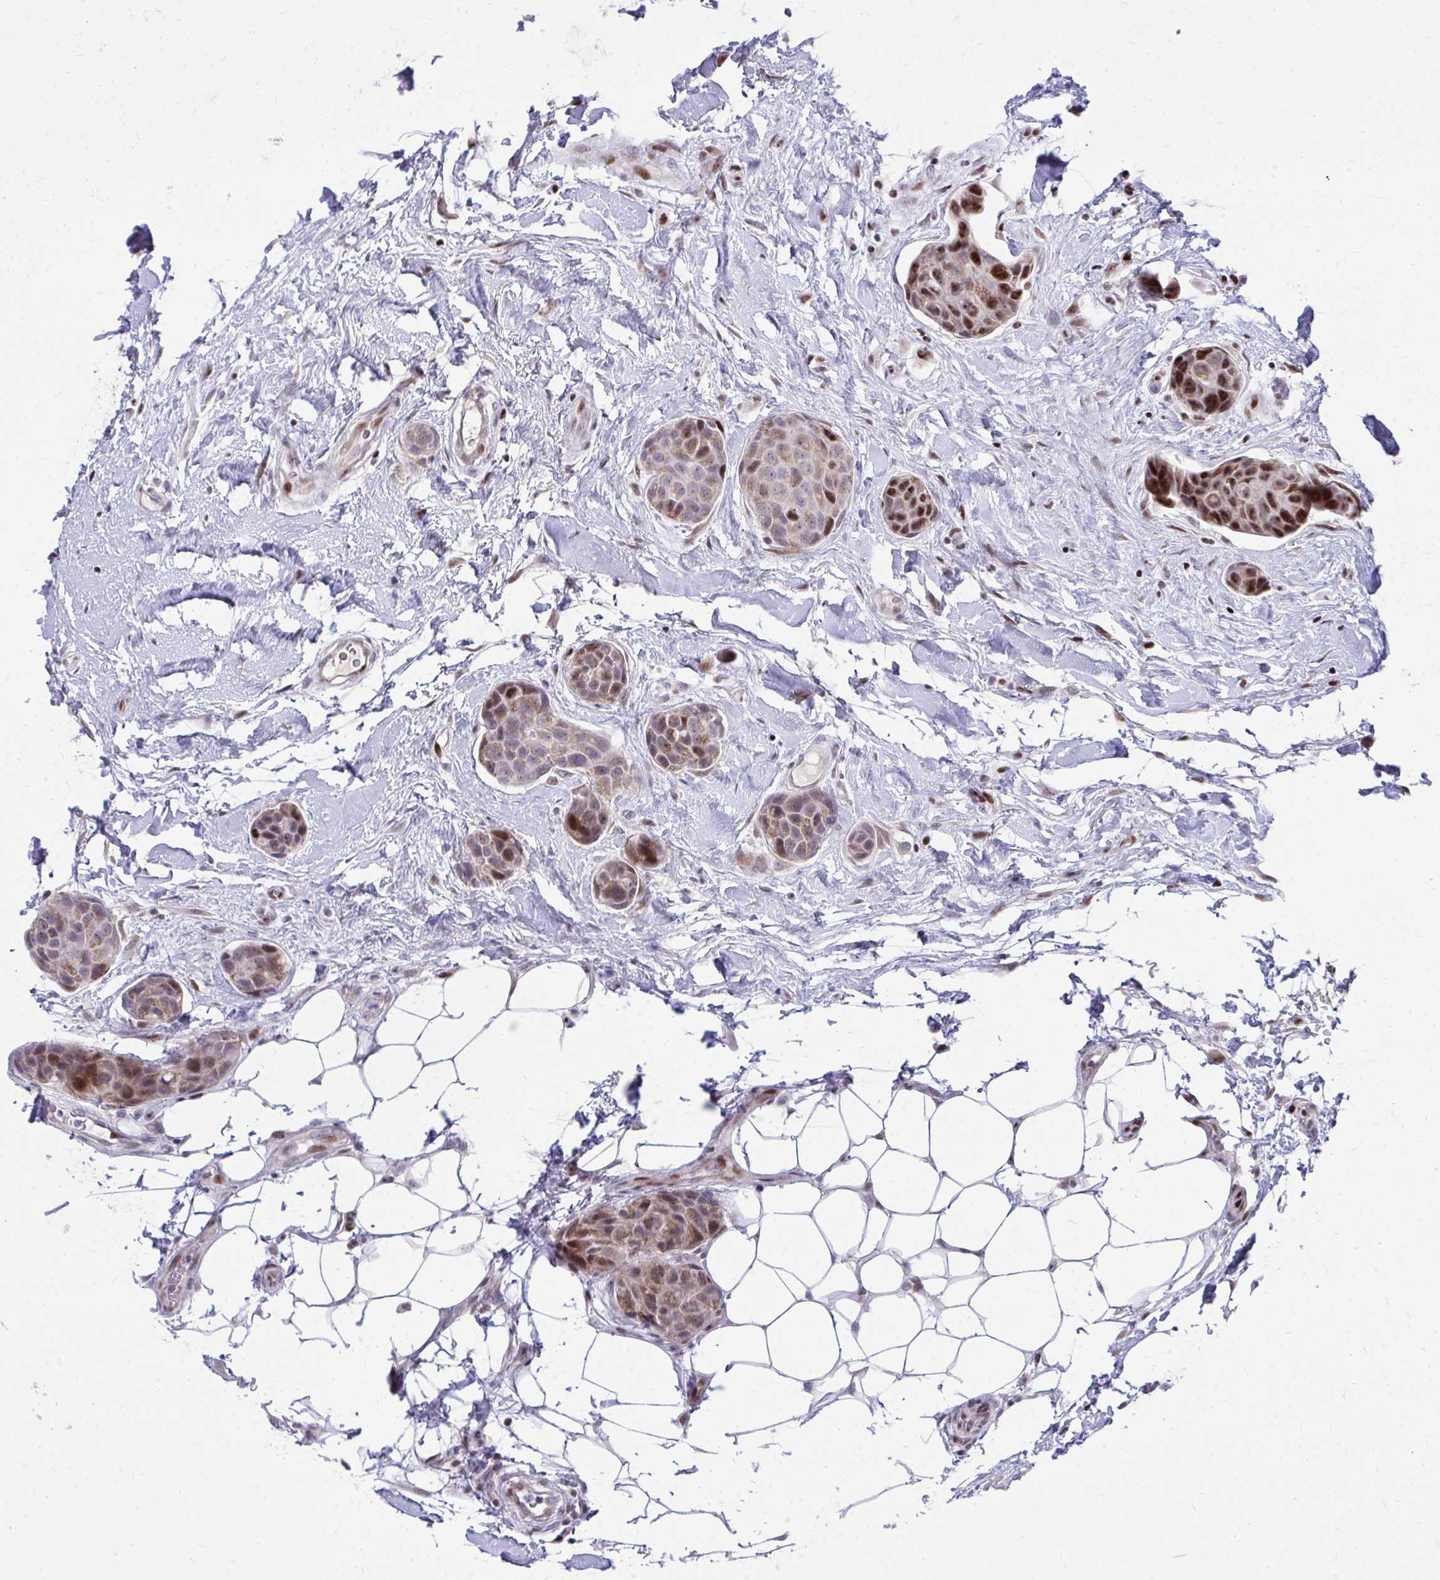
{"staining": {"intensity": "moderate", "quantity": "25%-75%", "location": "cytoplasmic/membranous,nuclear"}, "tissue": "breast cancer", "cell_type": "Tumor cells", "image_type": "cancer", "snomed": [{"axis": "morphology", "description": "Duct carcinoma"}, {"axis": "topography", "description": "Breast"}, {"axis": "topography", "description": "Lymph node"}], "caption": "Immunohistochemical staining of breast cancer demonstrates medium levels of moderate cytoplasmic/membranous and nuclear protein staining in approximately 25%-75% of tumor cells.", "gene": "C14orf39", "patient": {"sex": "female", "age": 80}}